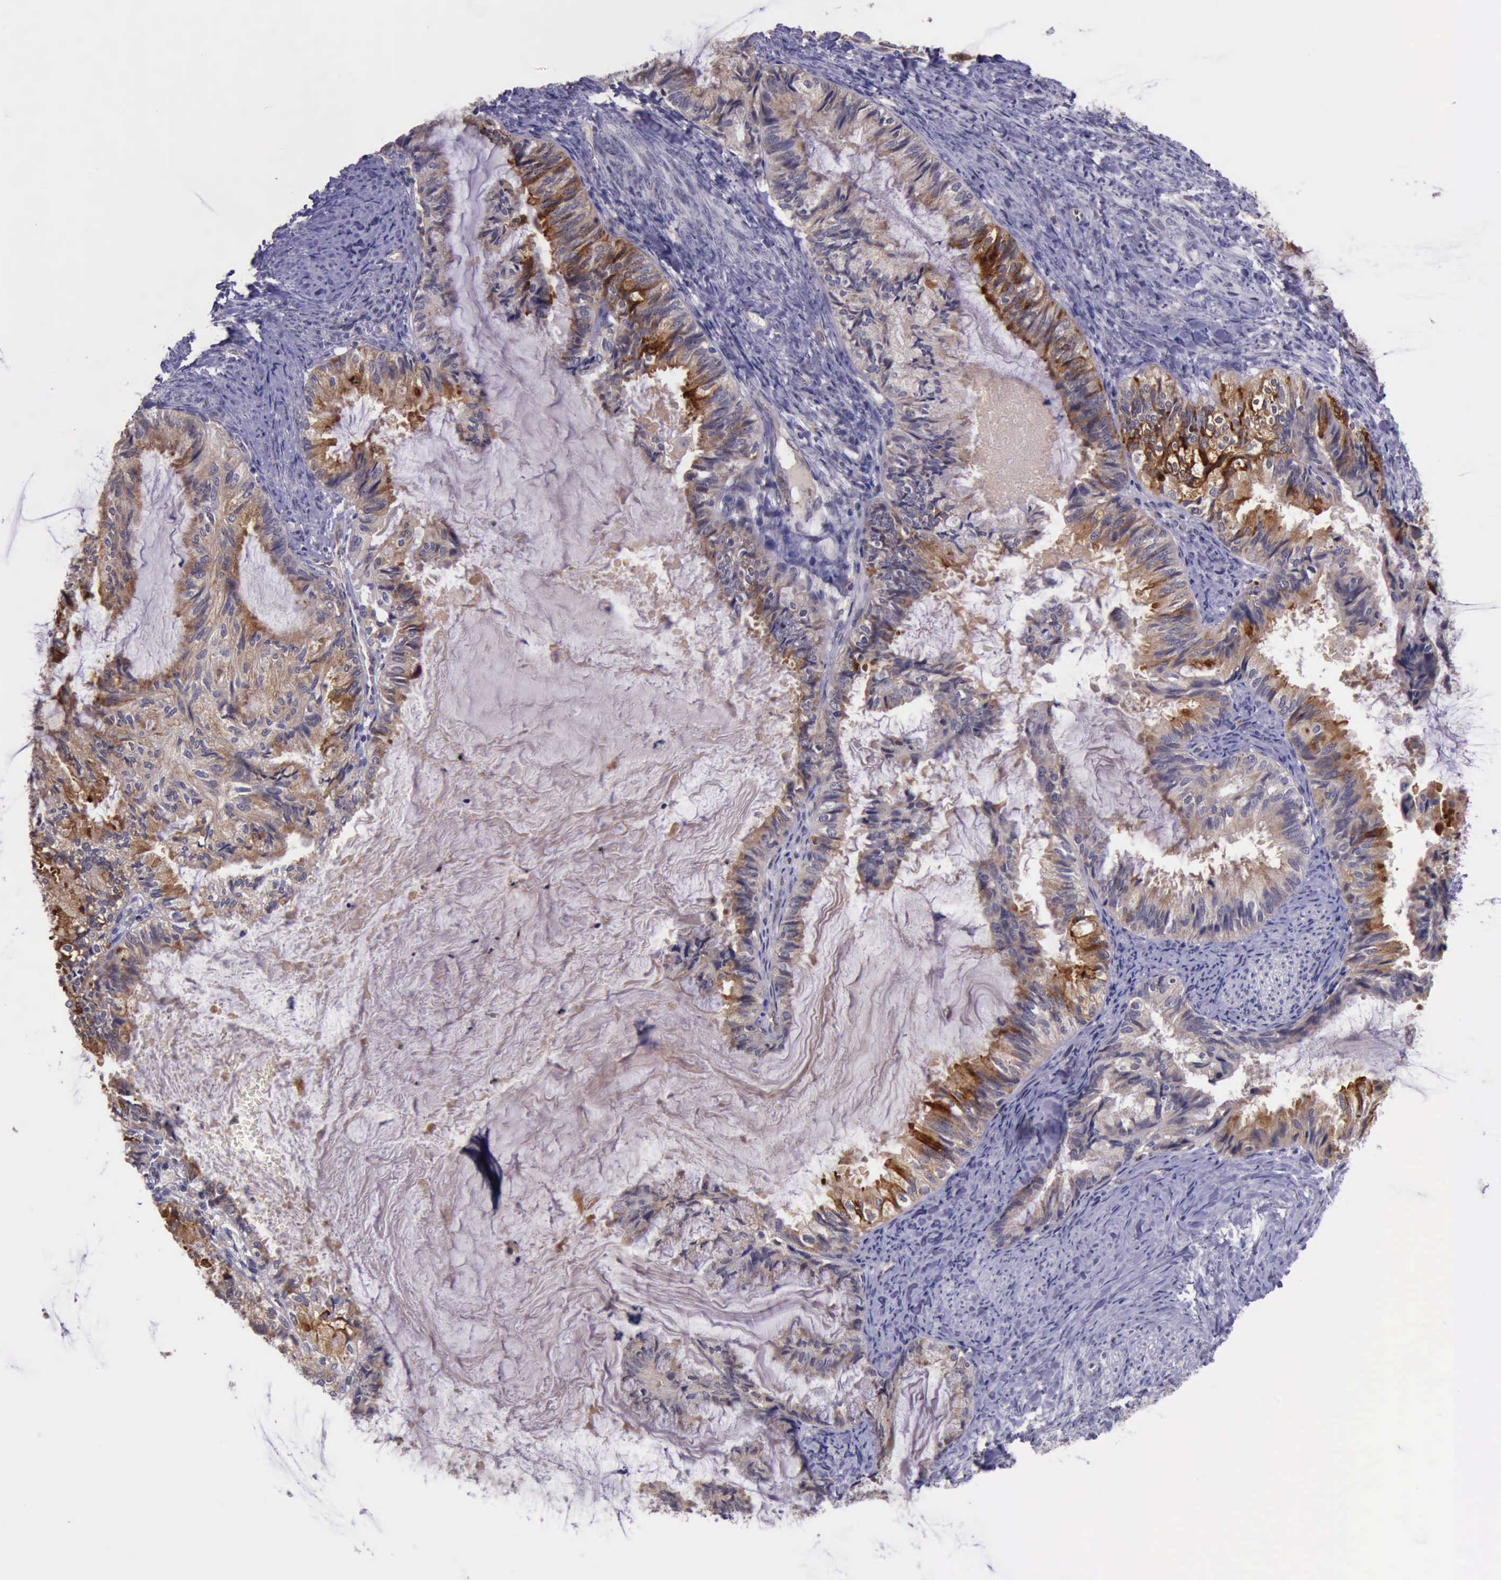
{"staining": {"intensity": "strong", "quantity": ">75%", "location": "cytoplasmic/membranous"}, "tissue": "endometrial cancer", "cell_type": "Tumor cells", "image_type": "cancer", "snomed": [{"axis": "morphology", "description": "Adenocarcinoma, NOS"}, {"axis": "topography", "description": "Endometrium"}], "caption": "Immunohistochemical staining of human endometrial cancer (adenocarcinoma) demonstrates high levels of strong cytoplasmic/membranous protein positivity in approximately >75% of tumor cells.", "gene": "PLEK2", "patient": {"sex": "female", "age": 86}}